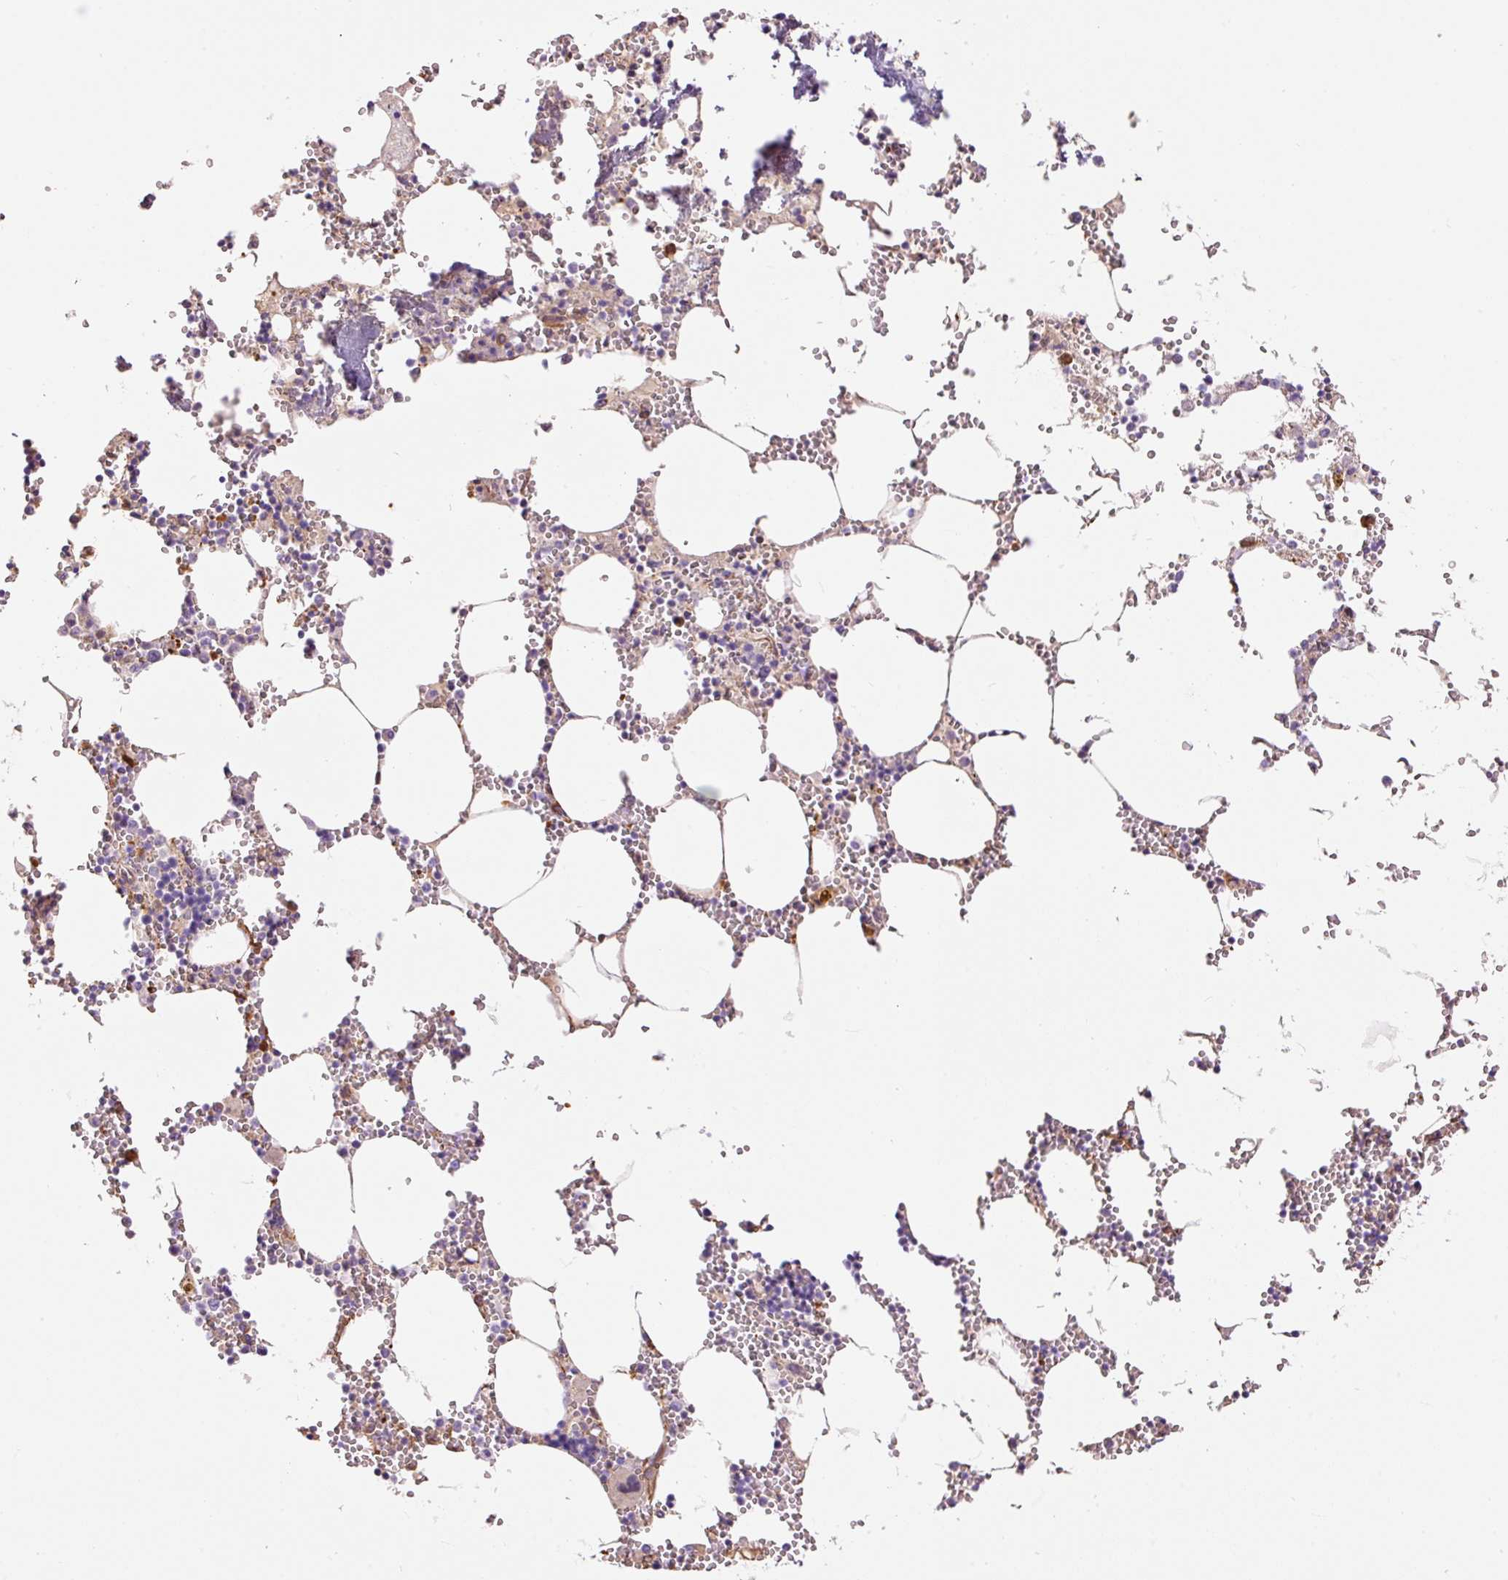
{"staining": {"intensity": "negative", "quantity": "none", "location": "none"}, "tissue": "bone marrow", "cell_type": "Hematopoietic cells", "image_type": "normal", "snomed": [{"axis": "morphology", "description": "Normal tissue, NOS"}, {"axis": "topography", "description": "Bone marrow"}], "caption": "The image reveals no staining of hematopoietic cells in benign bone marrow. The staining was performed using DAB to visualize the protein expression in brown, while the nuclei were stained in blue with hematoxylin (Magnification: 20x).", "gene": "ENSG00000249624", "patient": {"sex": "male", "age": 54}}